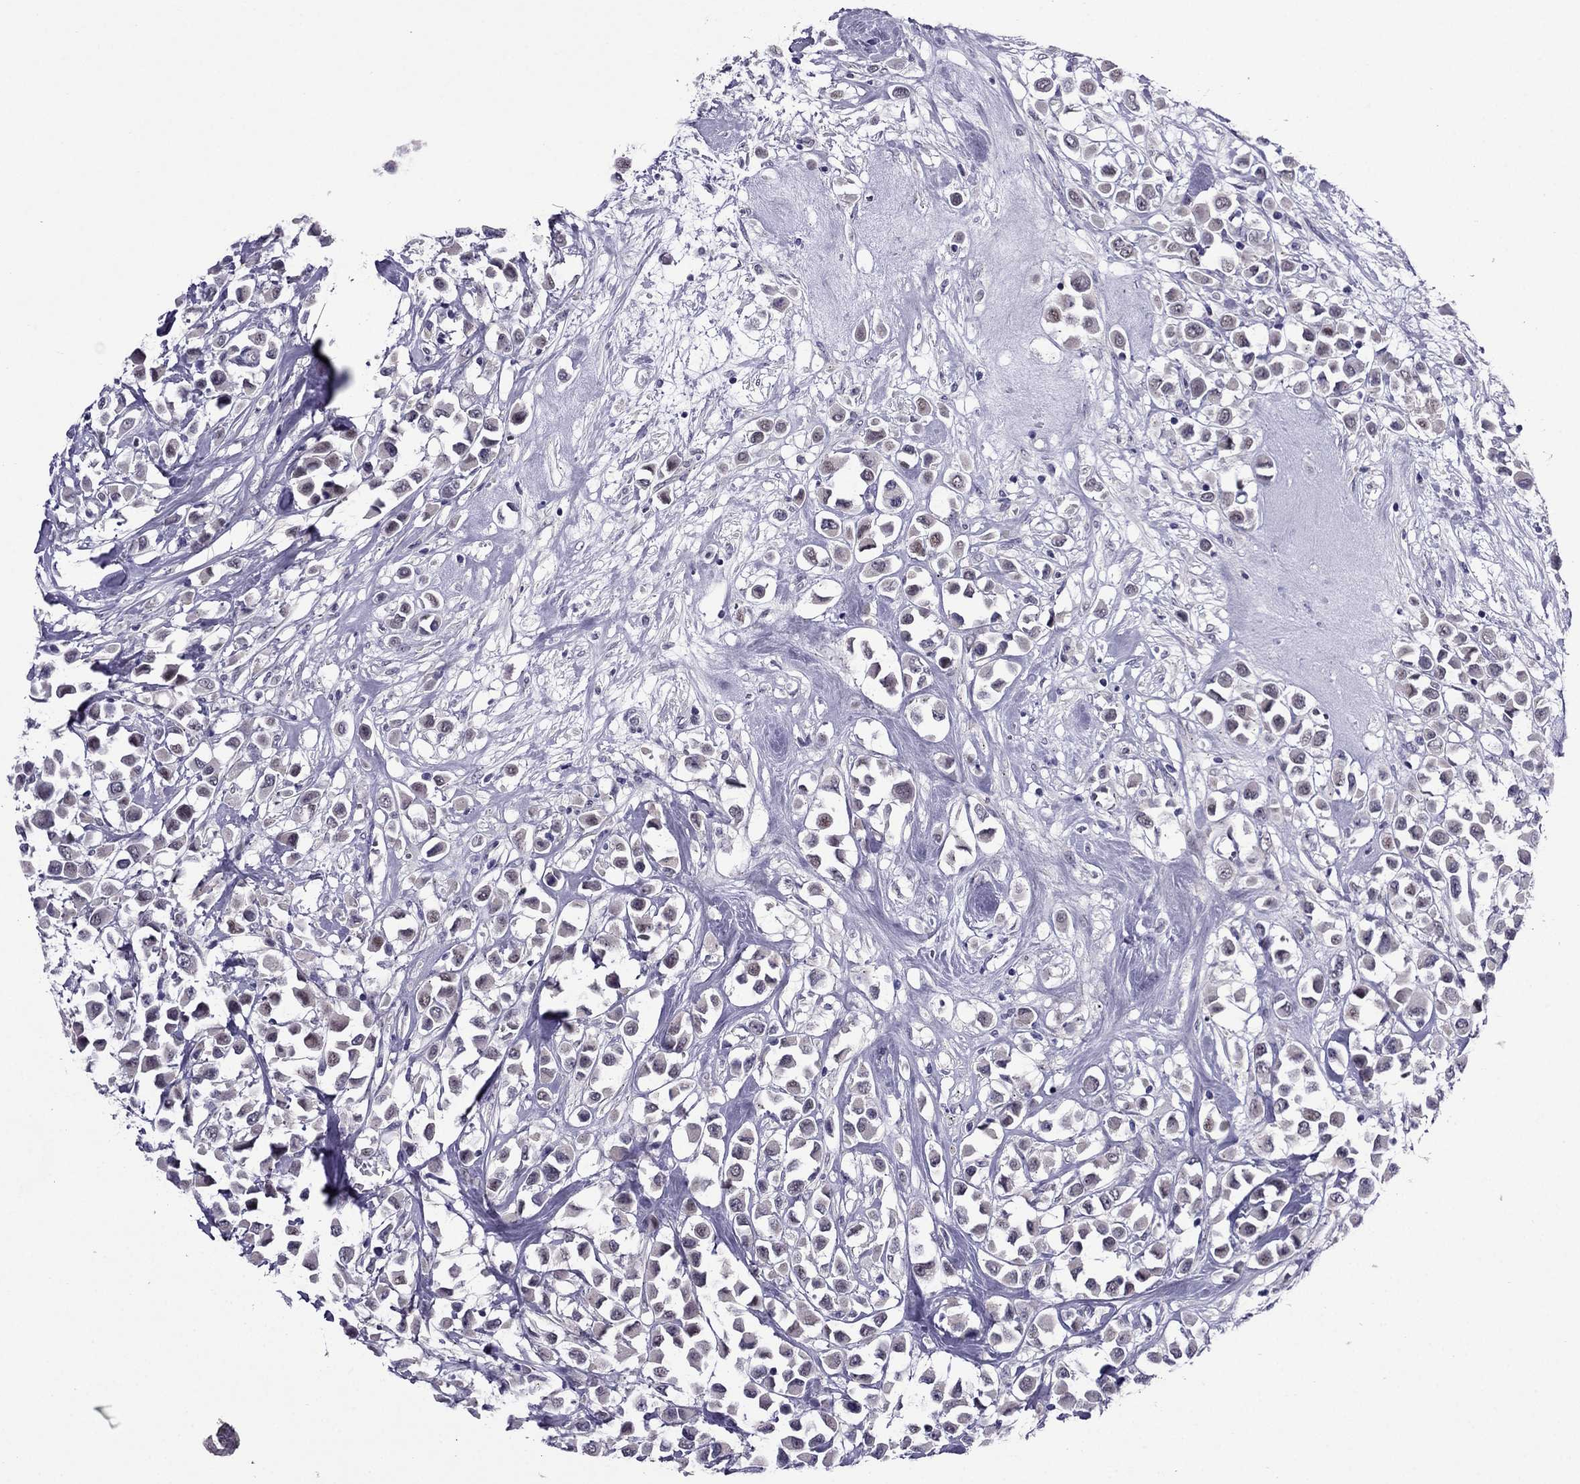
{"staining": {"intensity": "negative", "quantity": "none", "location": "none"}, "tissue": "breast cancer", "cell_type": "Tumor cells", "image_type": "cancer", "snomed": [{"axis": "morphology", "description": "Duct carcinoma"}, {"axis": "topography", "description": "Breast"}], "caption": "Breast invasive ductal carcinoma was stained to show a protein in brown. There is no significant expression in tumor cells.", "gene": "MYBPH", "patient": {"sex": "female", "age": 61}}